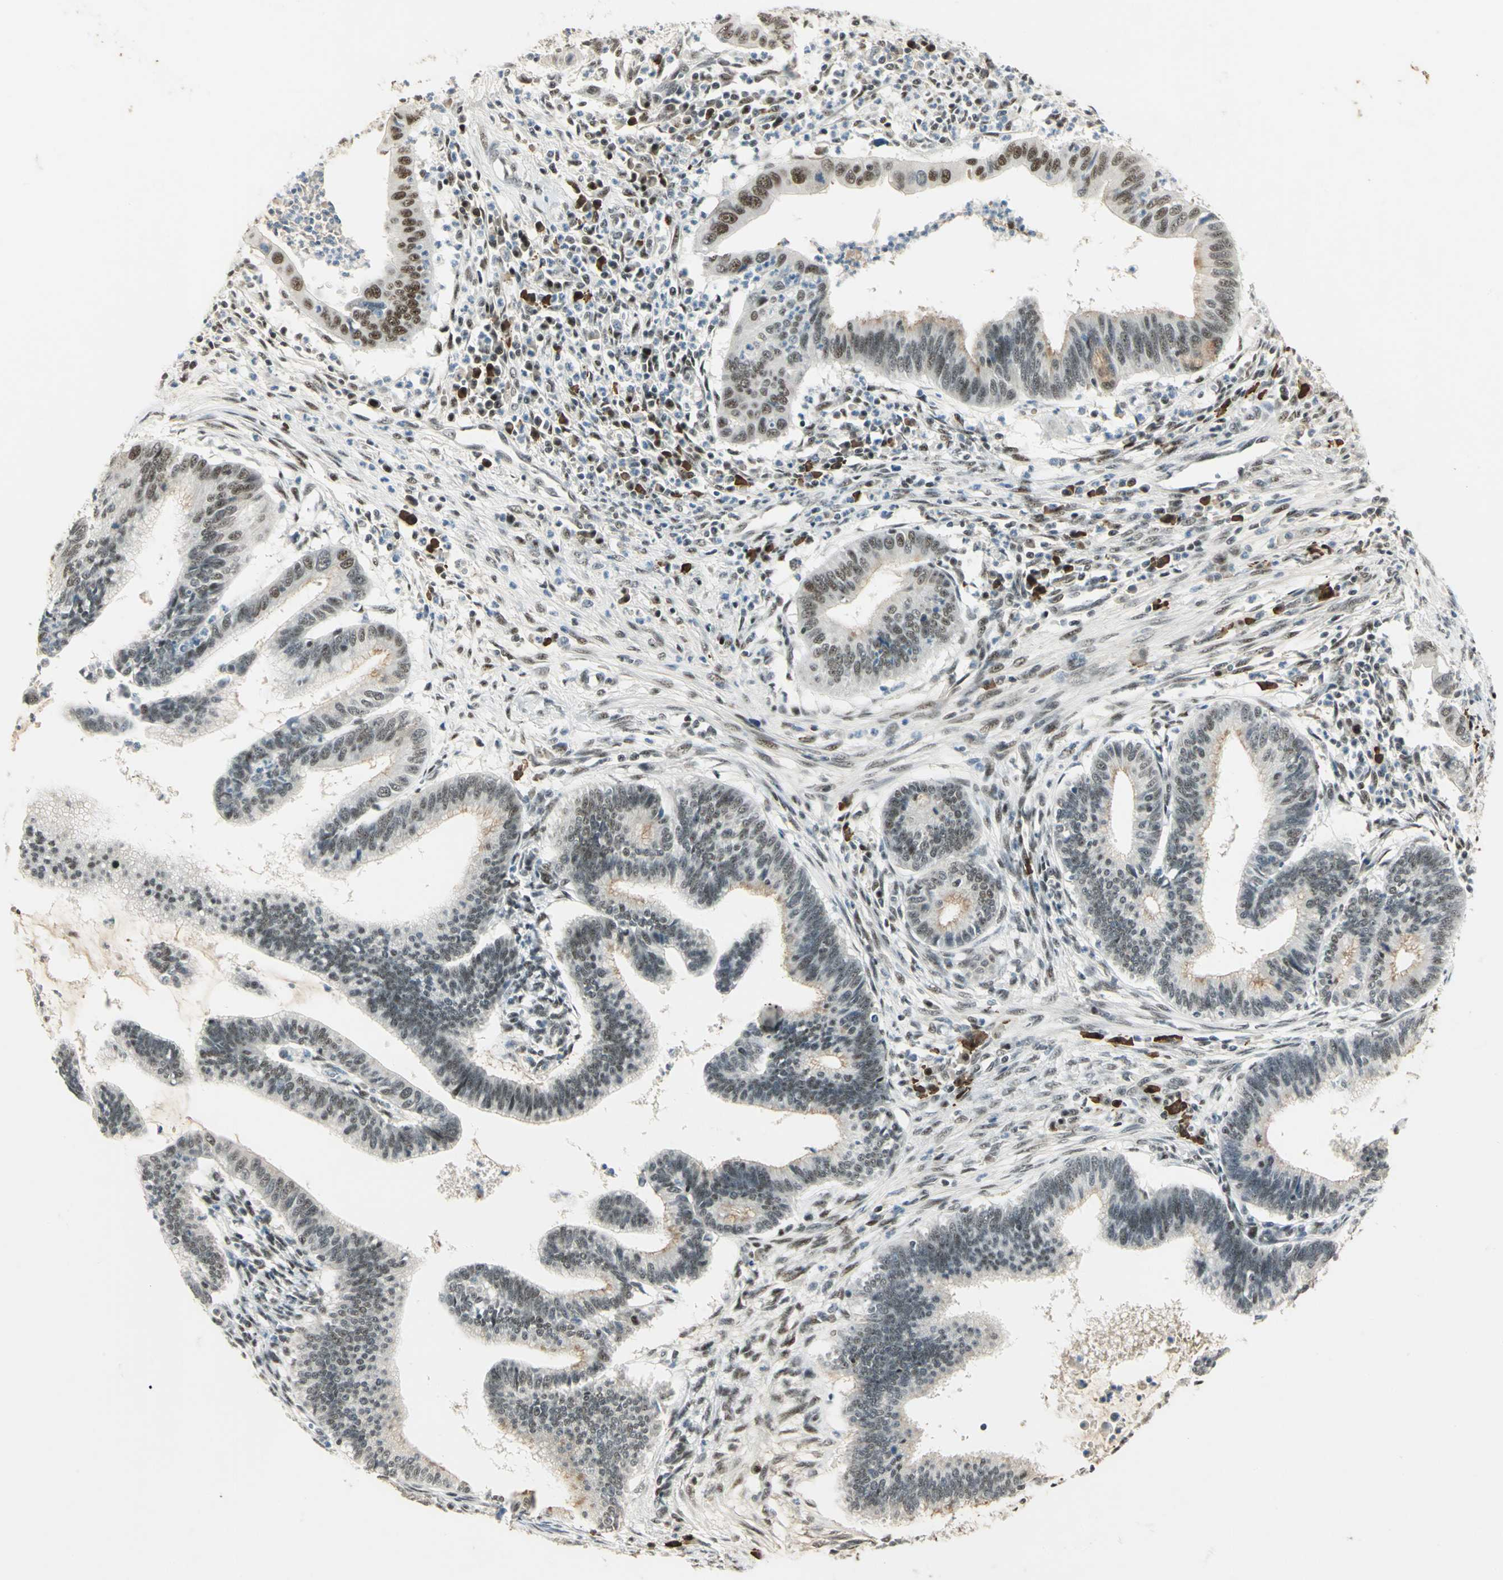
{"staining": {"intensity": "moderate", "quantity": "25%-75%", "location": "nuclear"}, "tissue": "cervical cancer", "cell_type": "Tumor cells", "image_type": "cancer", "snomed": [{"axis": "morphology", "description": "Adenocarcinoma, NOS"}, {"axis": "topography", "description": "Cervix"}], "caption": "Cervical cancer (adenocarcinoma) tissue shows moderate nuclear staining in approximately 25%-75% of tumor cells, visualized by immunohistochemistry.", "gene": "CCNT1", "patient": {"sex": "female", "age": 36}}